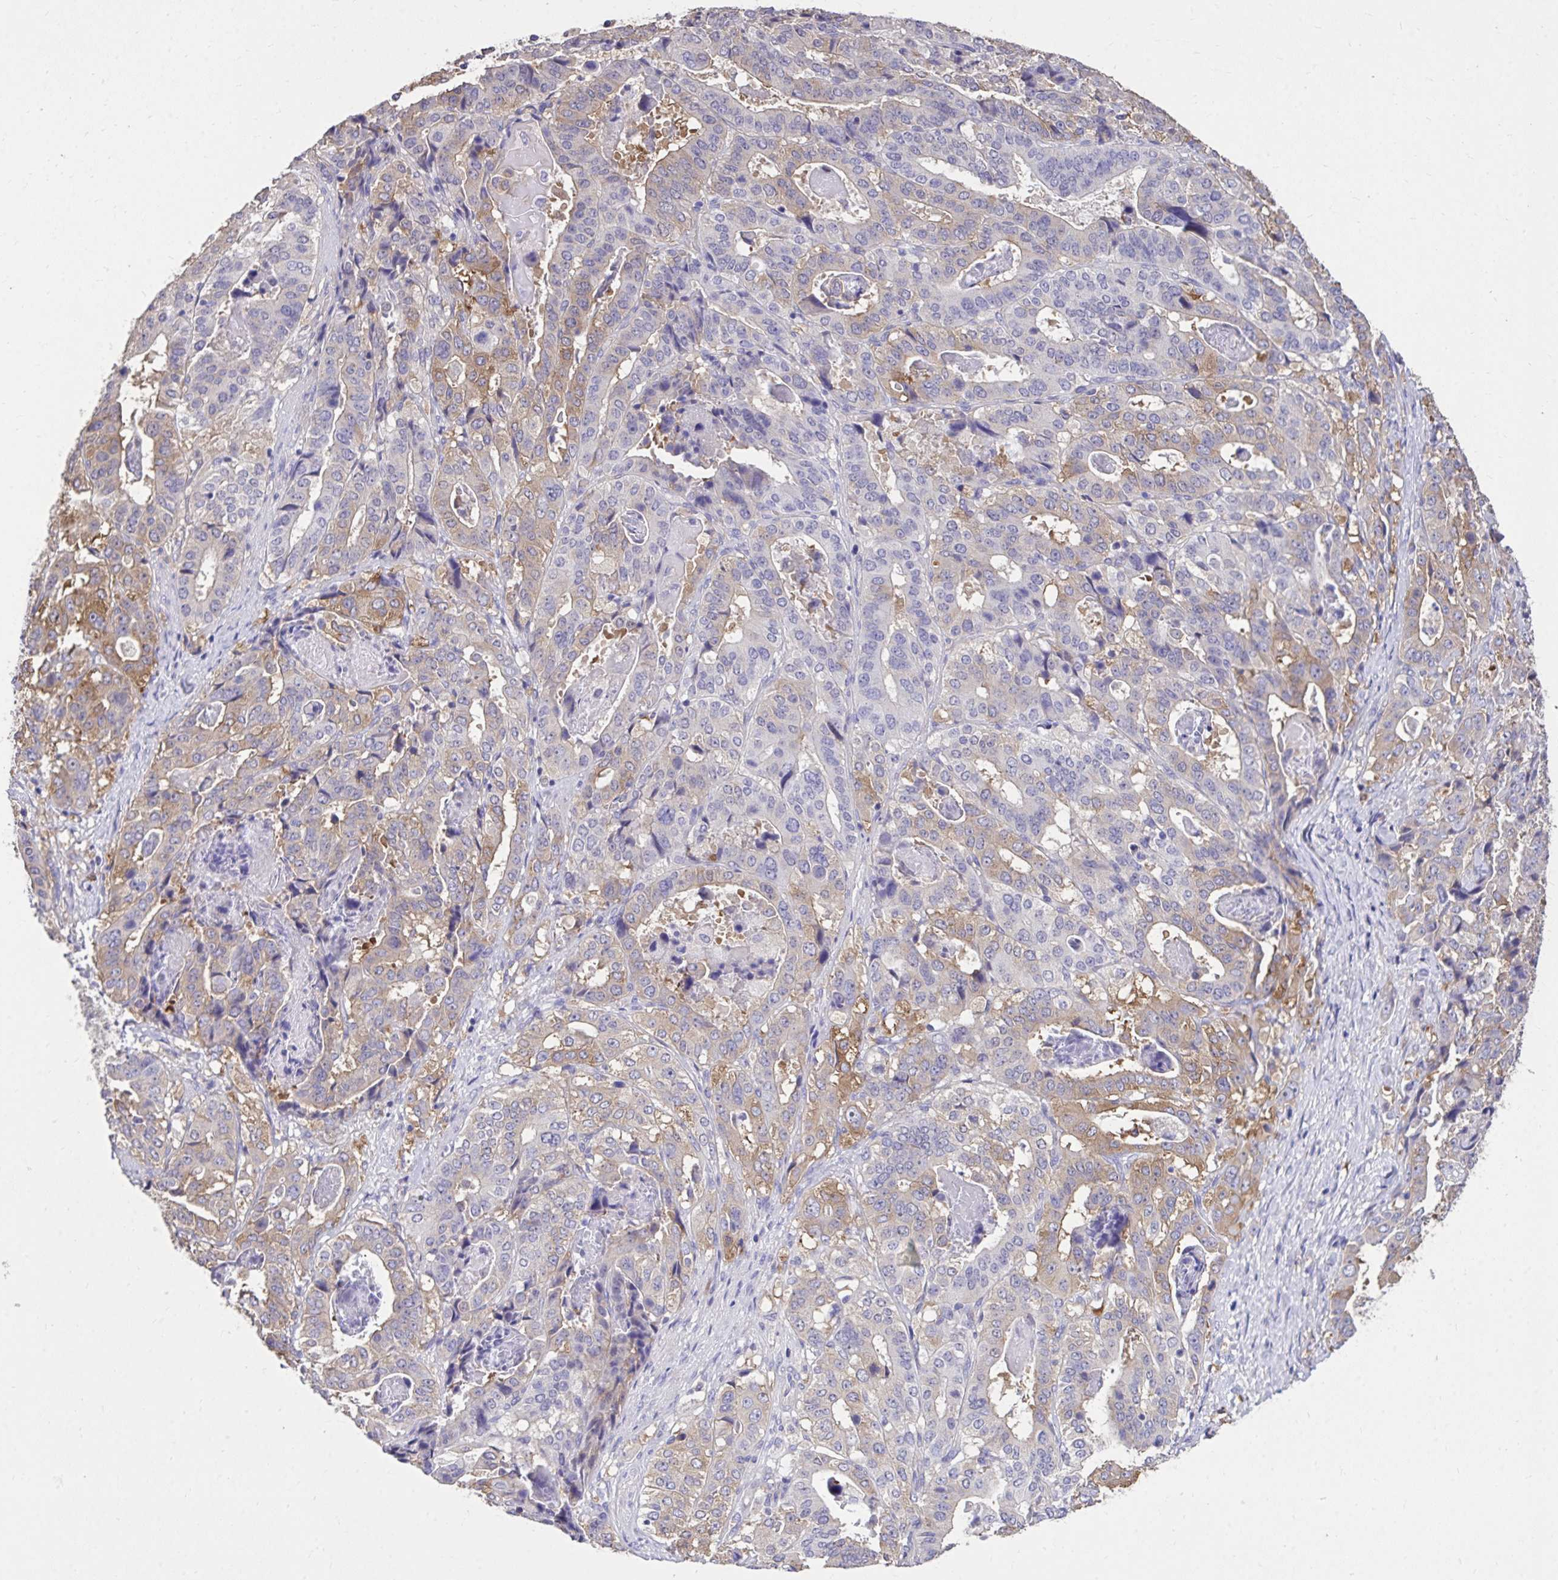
{"staining": {"intensity": "weak", "quantity": "25%-75%", "location": "cytoplasmic/membranous"}, "tissue": "stomach cancer", "cell_type": "Tumor cells", "image_type": "cancer", "snomed": [{"axis": "morphology", "description": "Adenocarcinoma, NOS"}, {"axis": "topography", "description": "Stomach"}], "caption": "An immunohistochemistry (IHC) image of neoplastic tissue is shown. Protein staining in brown shows weak cytoplasmic/membranous positivity in stomach cancer within tumor cells.", "gene": "EPB41L1", "patient": {"sex": "male", "age": 48}}